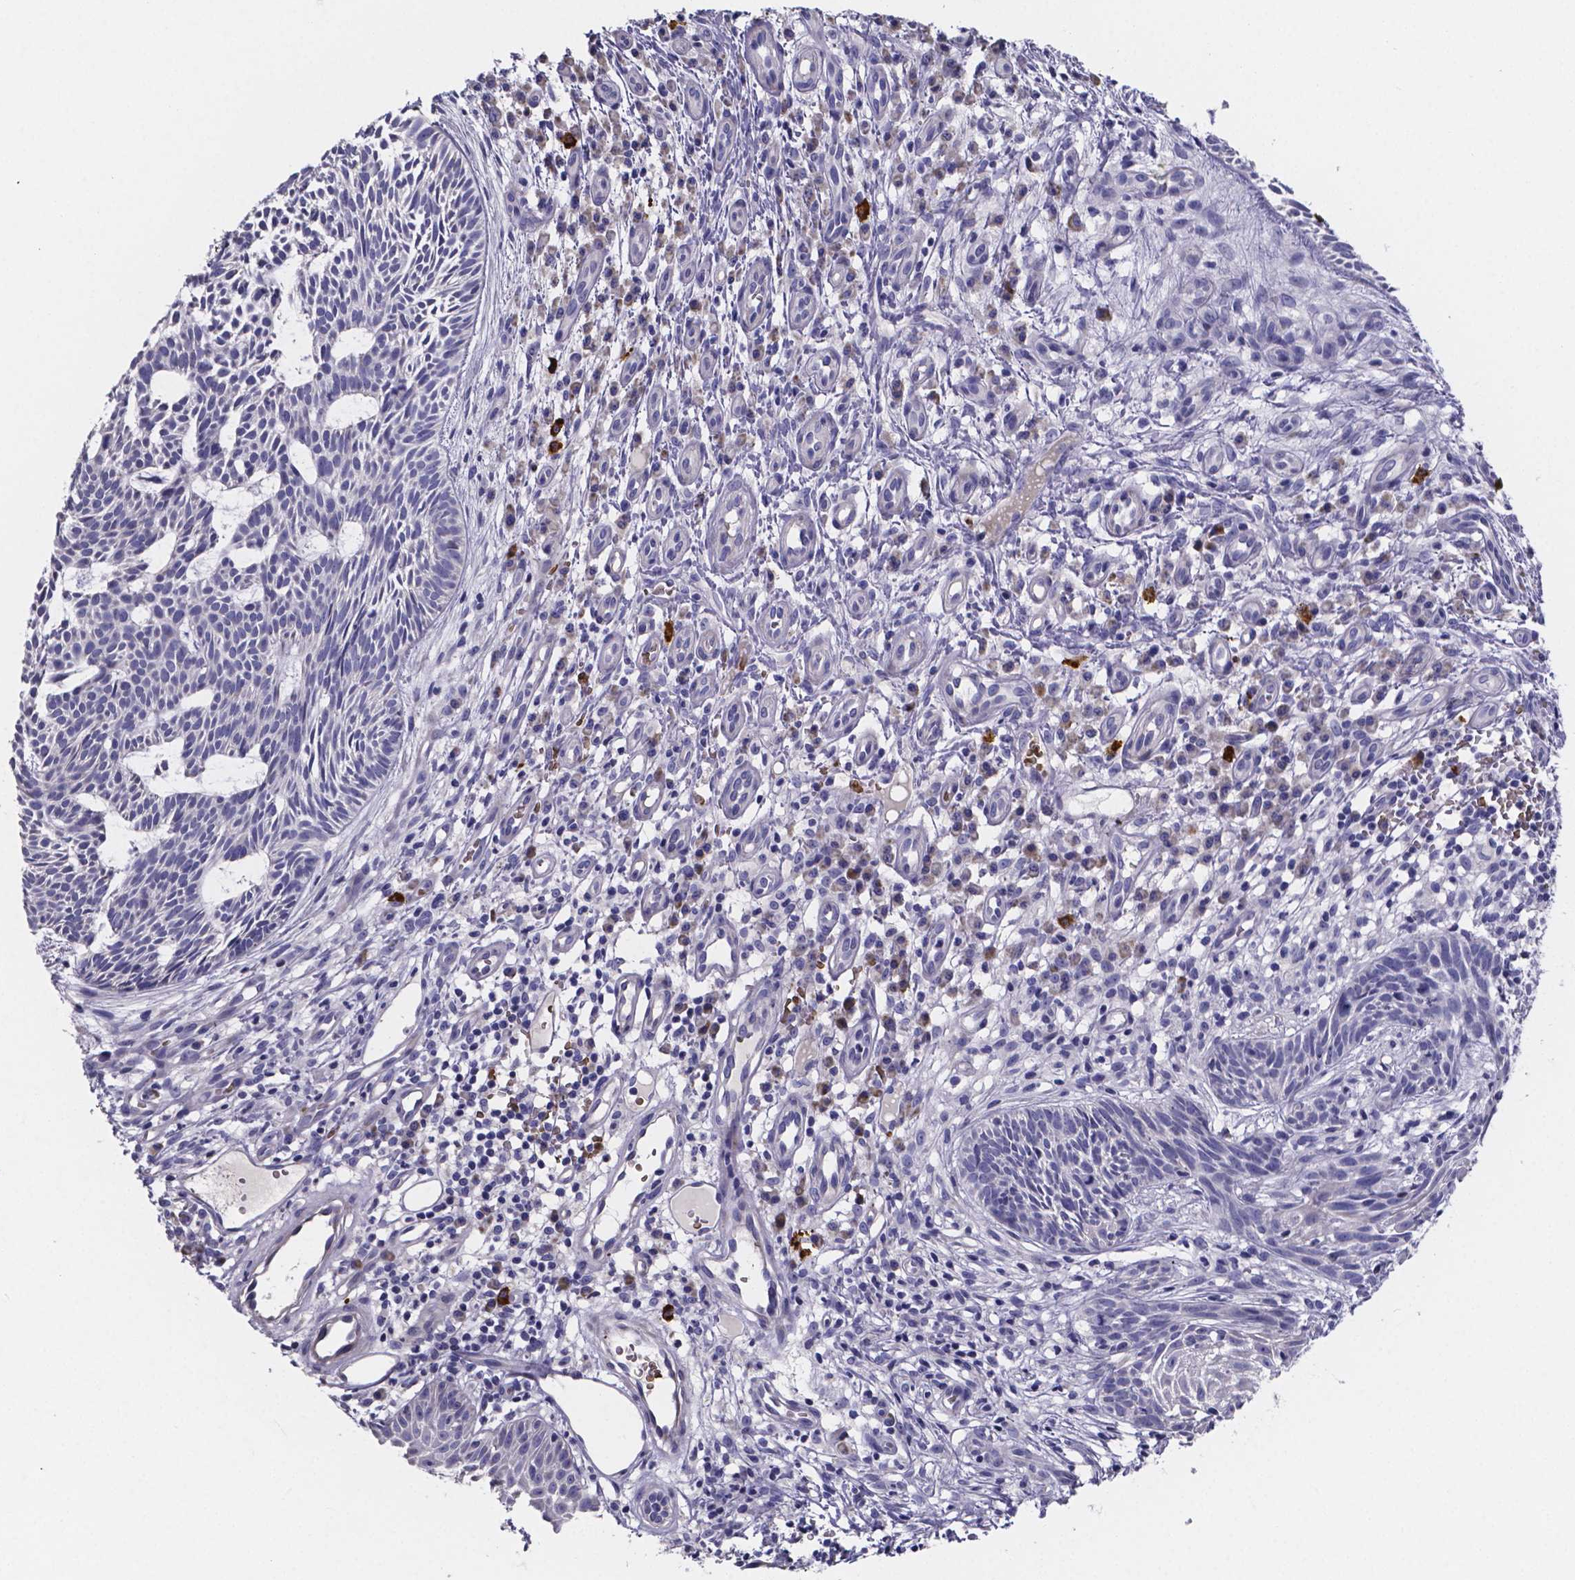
{"staining": {"intensity": "negative", "quantity": "none", "location": "none"}, "tissue": "skin cancer", "cell_type": "Tumor cells", "image_type": "cancer", "snomed": [{"axis": "morphology", "description": "Basal cell carcinoma"}, {"axis": "topography", "description": "Skin"}], "caption": "Histopathology image shows no significant protein staining in tumor cells of skin cancer (basal cell carcinoma).", "gene": "GABRA3", "patient": {"sex": "male", "age": 59}}